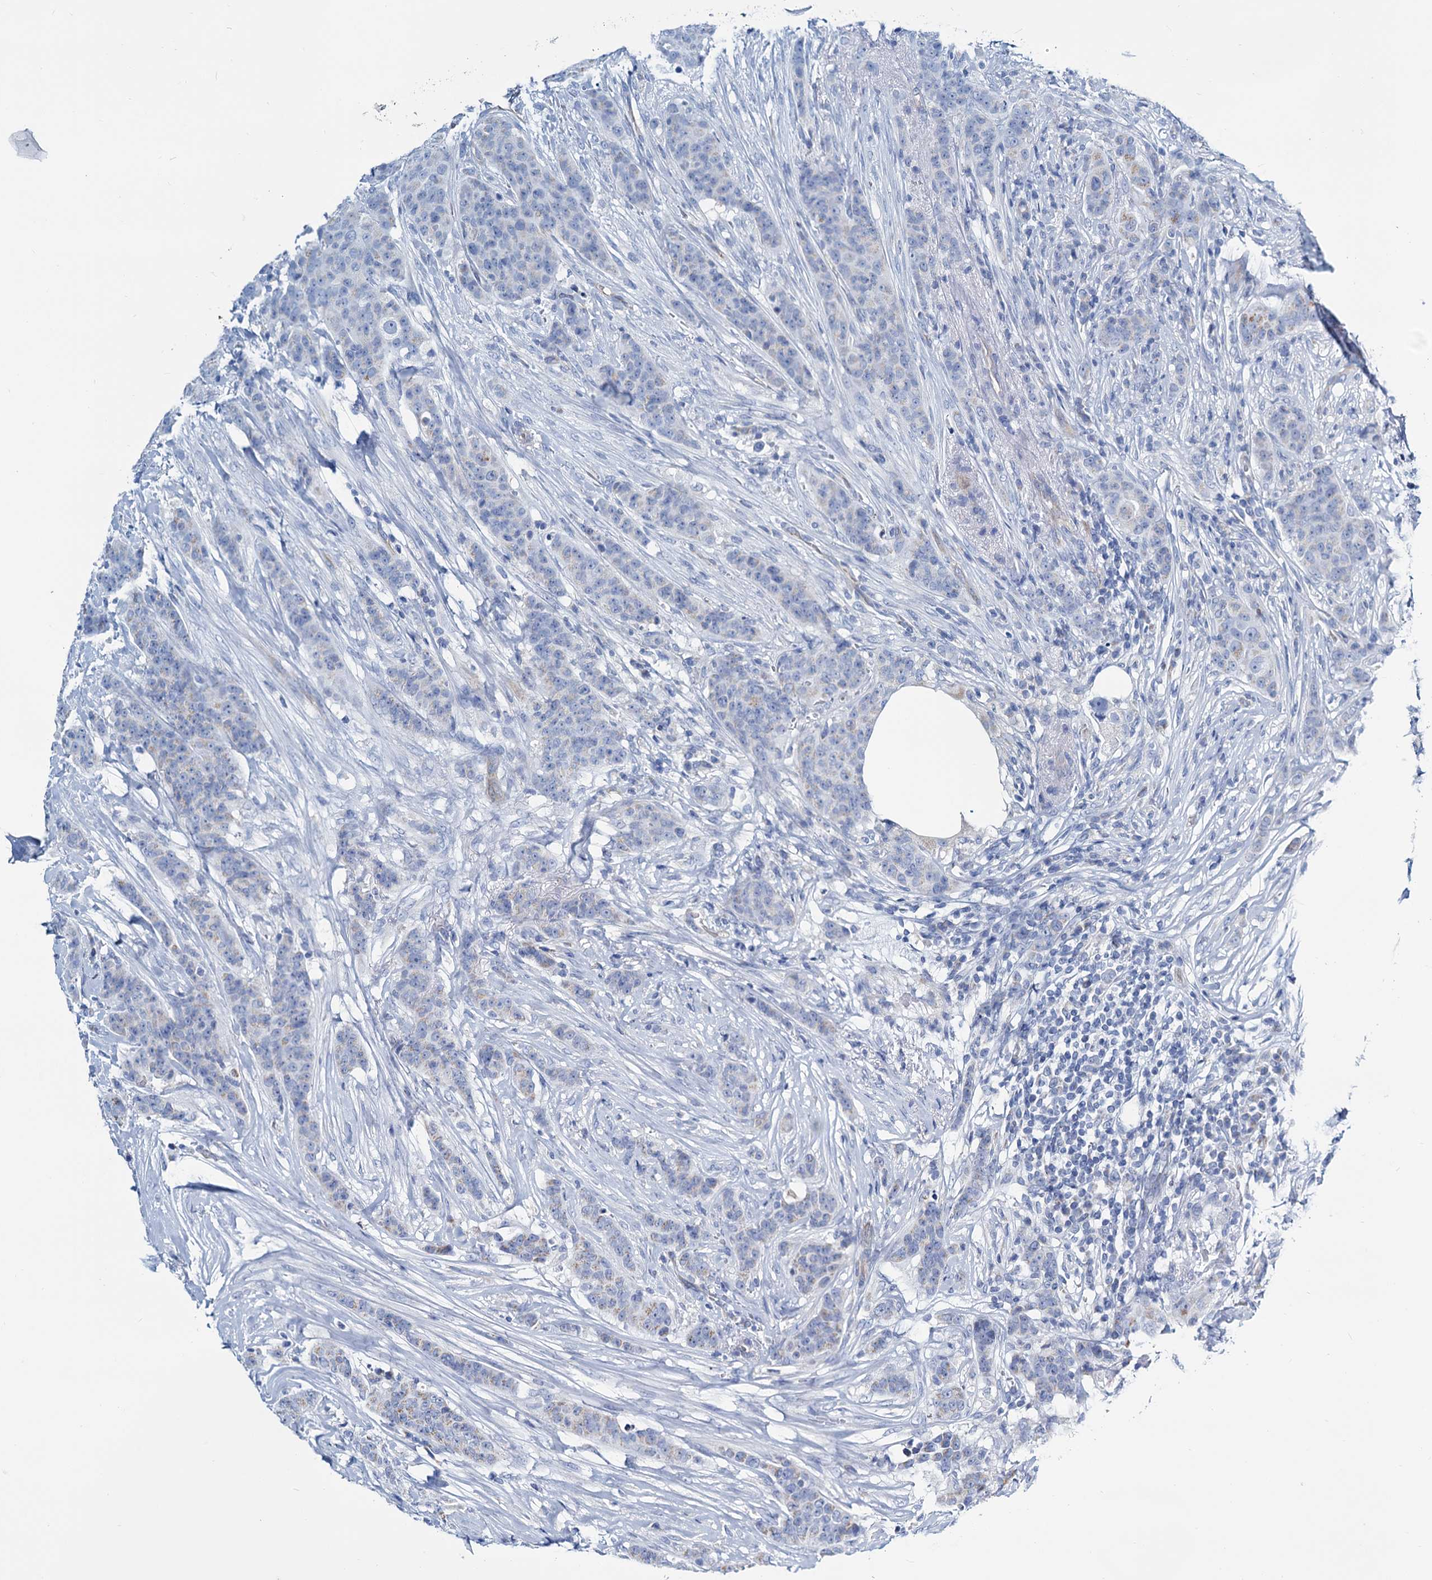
{"staining": {"intensity": "negative", "quantity": "none", "location": "none"}, "tissue": "breast cancer", "cell_type": "Tumor cells", "image_type": "cancer", "snomed": [{"axis": "morphology", "description": "Duct carcinoma"}, {"axis": "topography", "description": "Breast"}], "caption": "Protein analysis of breast infiltrating ductal carcinoma demonstrates no significant staining in tumor cells.", "gene": "SLC1A3", "patient": {"sex": "female", "age": 40}}